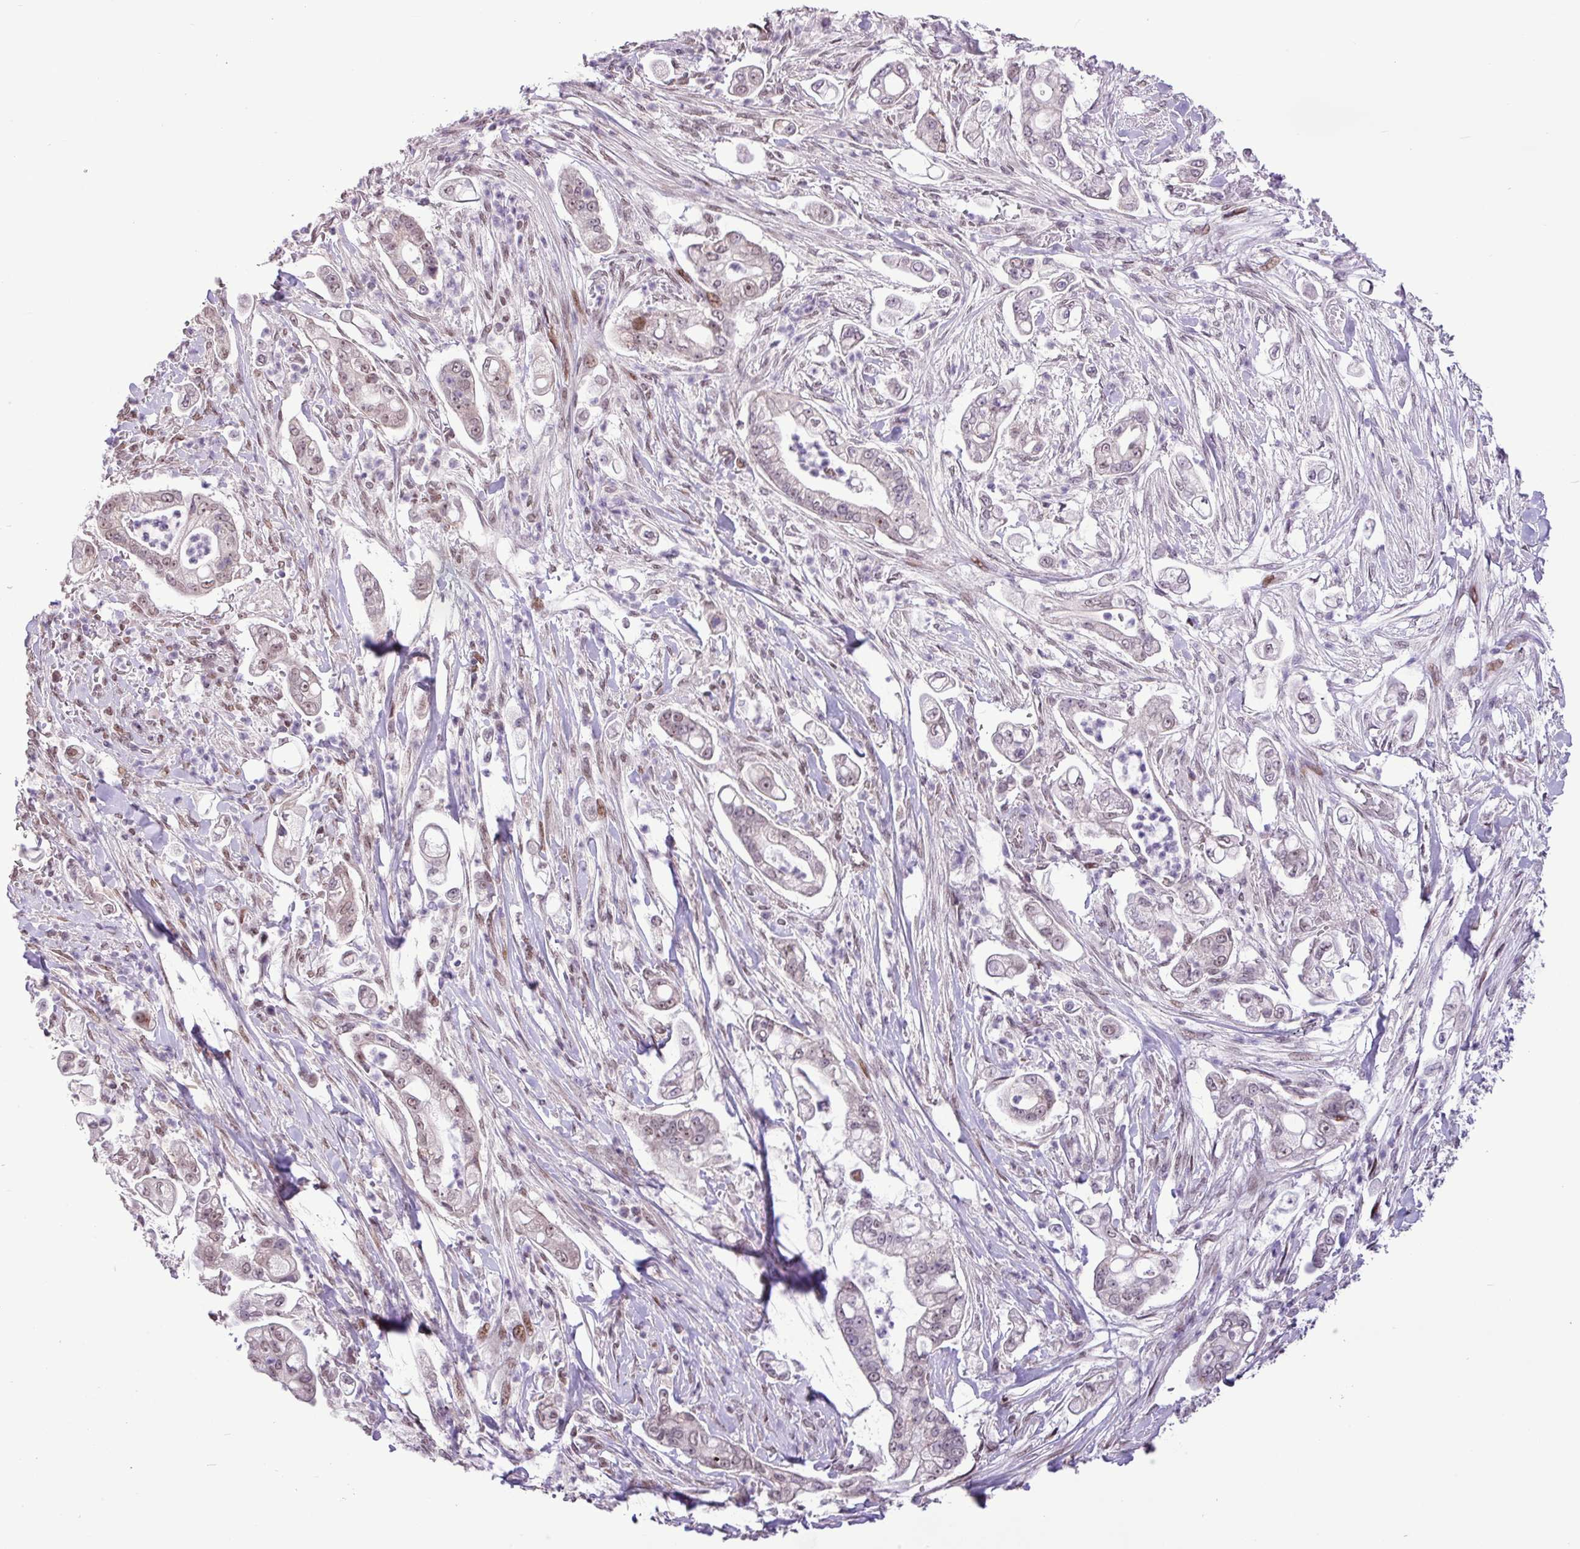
{"staining": {"intensity": "weak", "quantity": ">75%", "location": "nuclear"}, "tissue": "pancreatic cancer", "cell_type": "Tumor cells", "image_type": "cancer", "snomed": [{"axis": "morphology", "description": "Adenocarcinoma, NOS"}, {"axis": "topography", "description": "Pancreas"}], "caption": "A photomicrograph of human adenocarcinoma (pancreatic) stained for a protein exhibits weak nuclear brown staining in tumor cells.", "gene": "ZNF354A", "patient": {"sex": "female", "age": 69}}